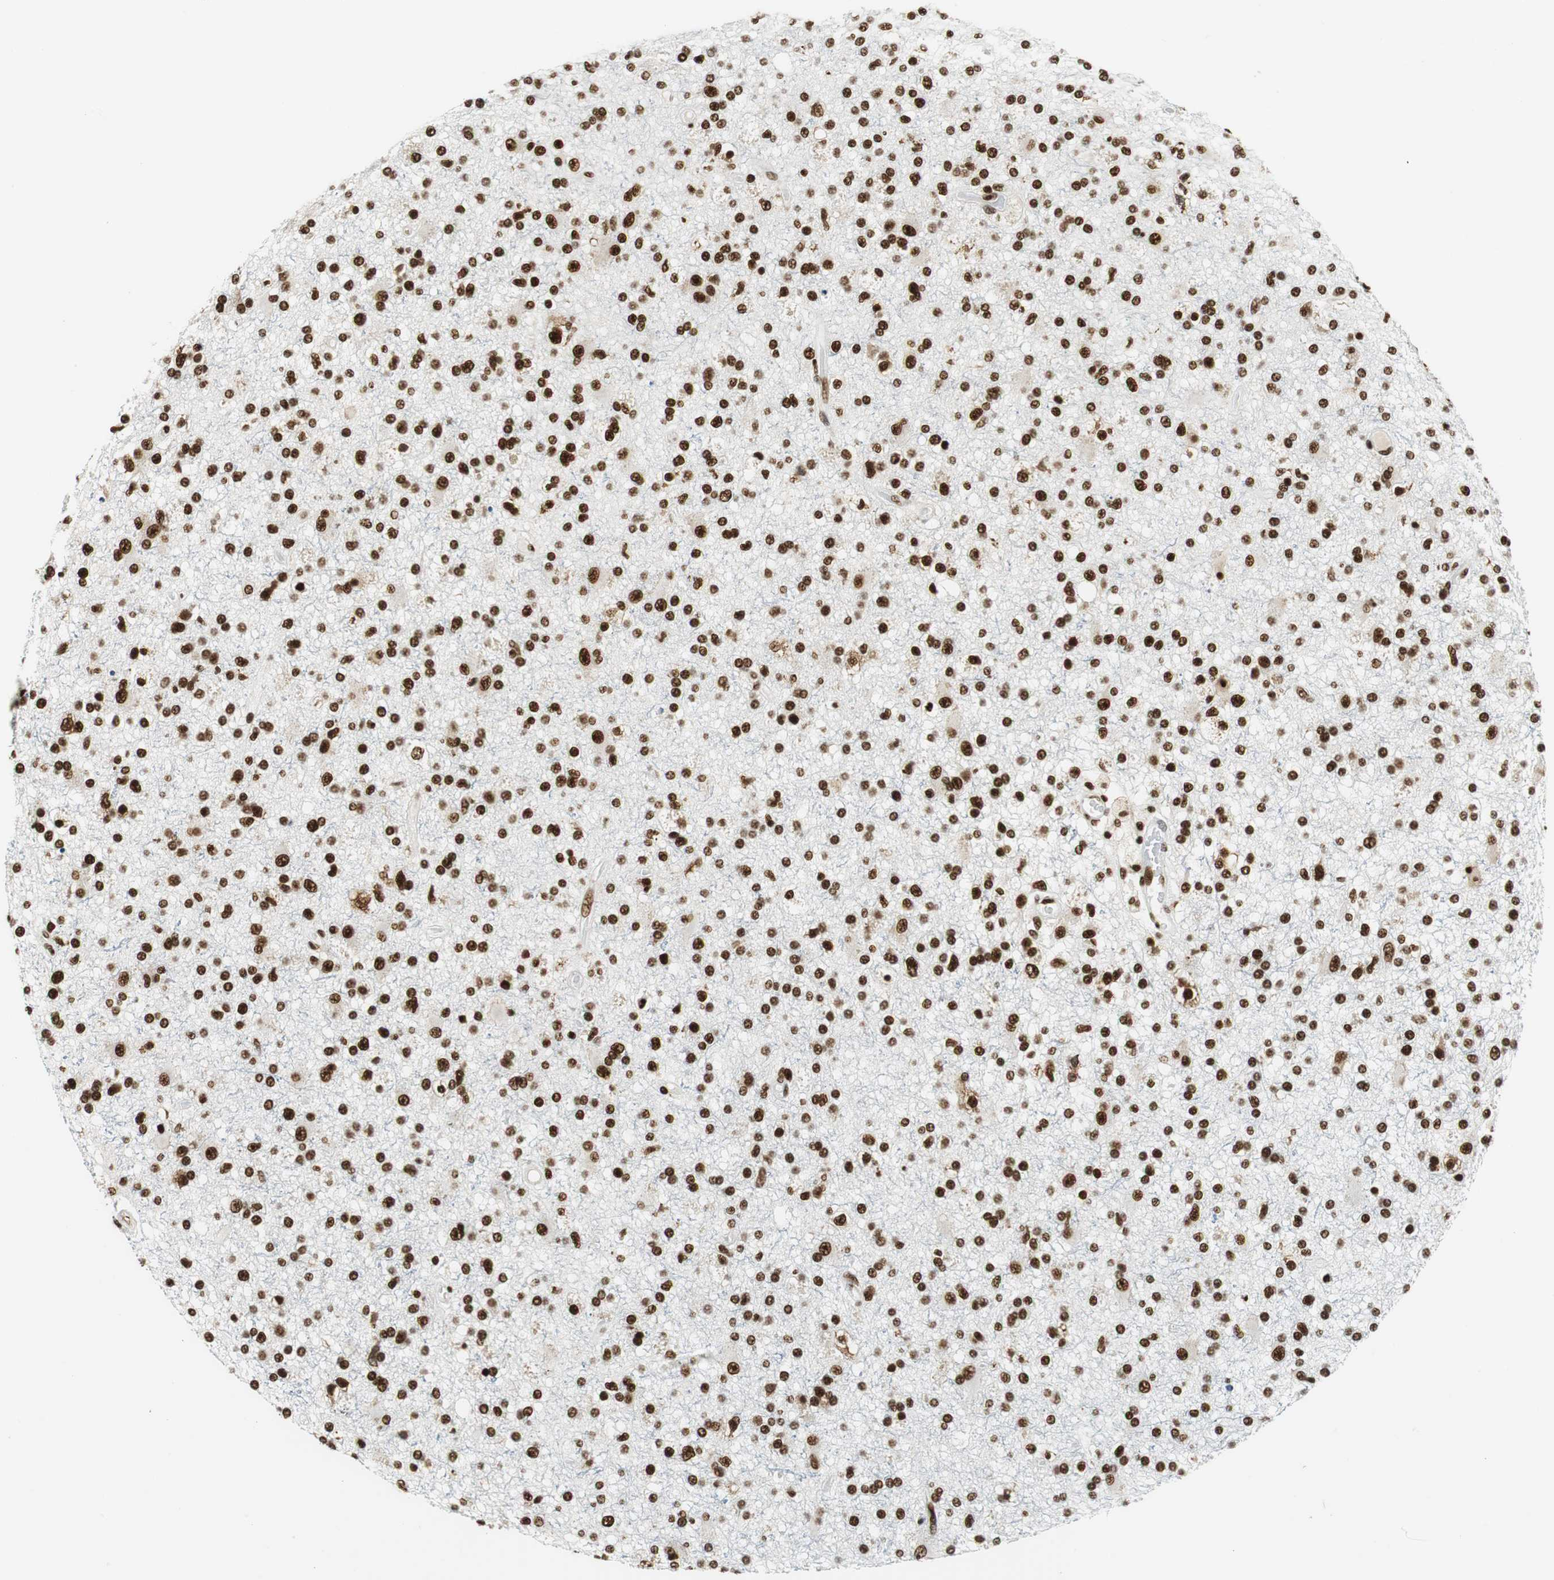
{"staining": {"intensity": "strong", "quantity": ">75%", "location": "nuclear"}, "tissue": "glioma", "cell_type": "Tumor cells", "image_type": "cancer", "snomed": [{"axis": "morphology", "description": "Glioma, malignant, High grade"}, {"axis": "topography", "description": "Brain"}], "caption": "Glioma stained with a brown dye demonstrates strong nuclear positive staining in about >75% of tumor cells.", "gene": "PRKDC", "patient": {"sex": "male", "age": 33}}